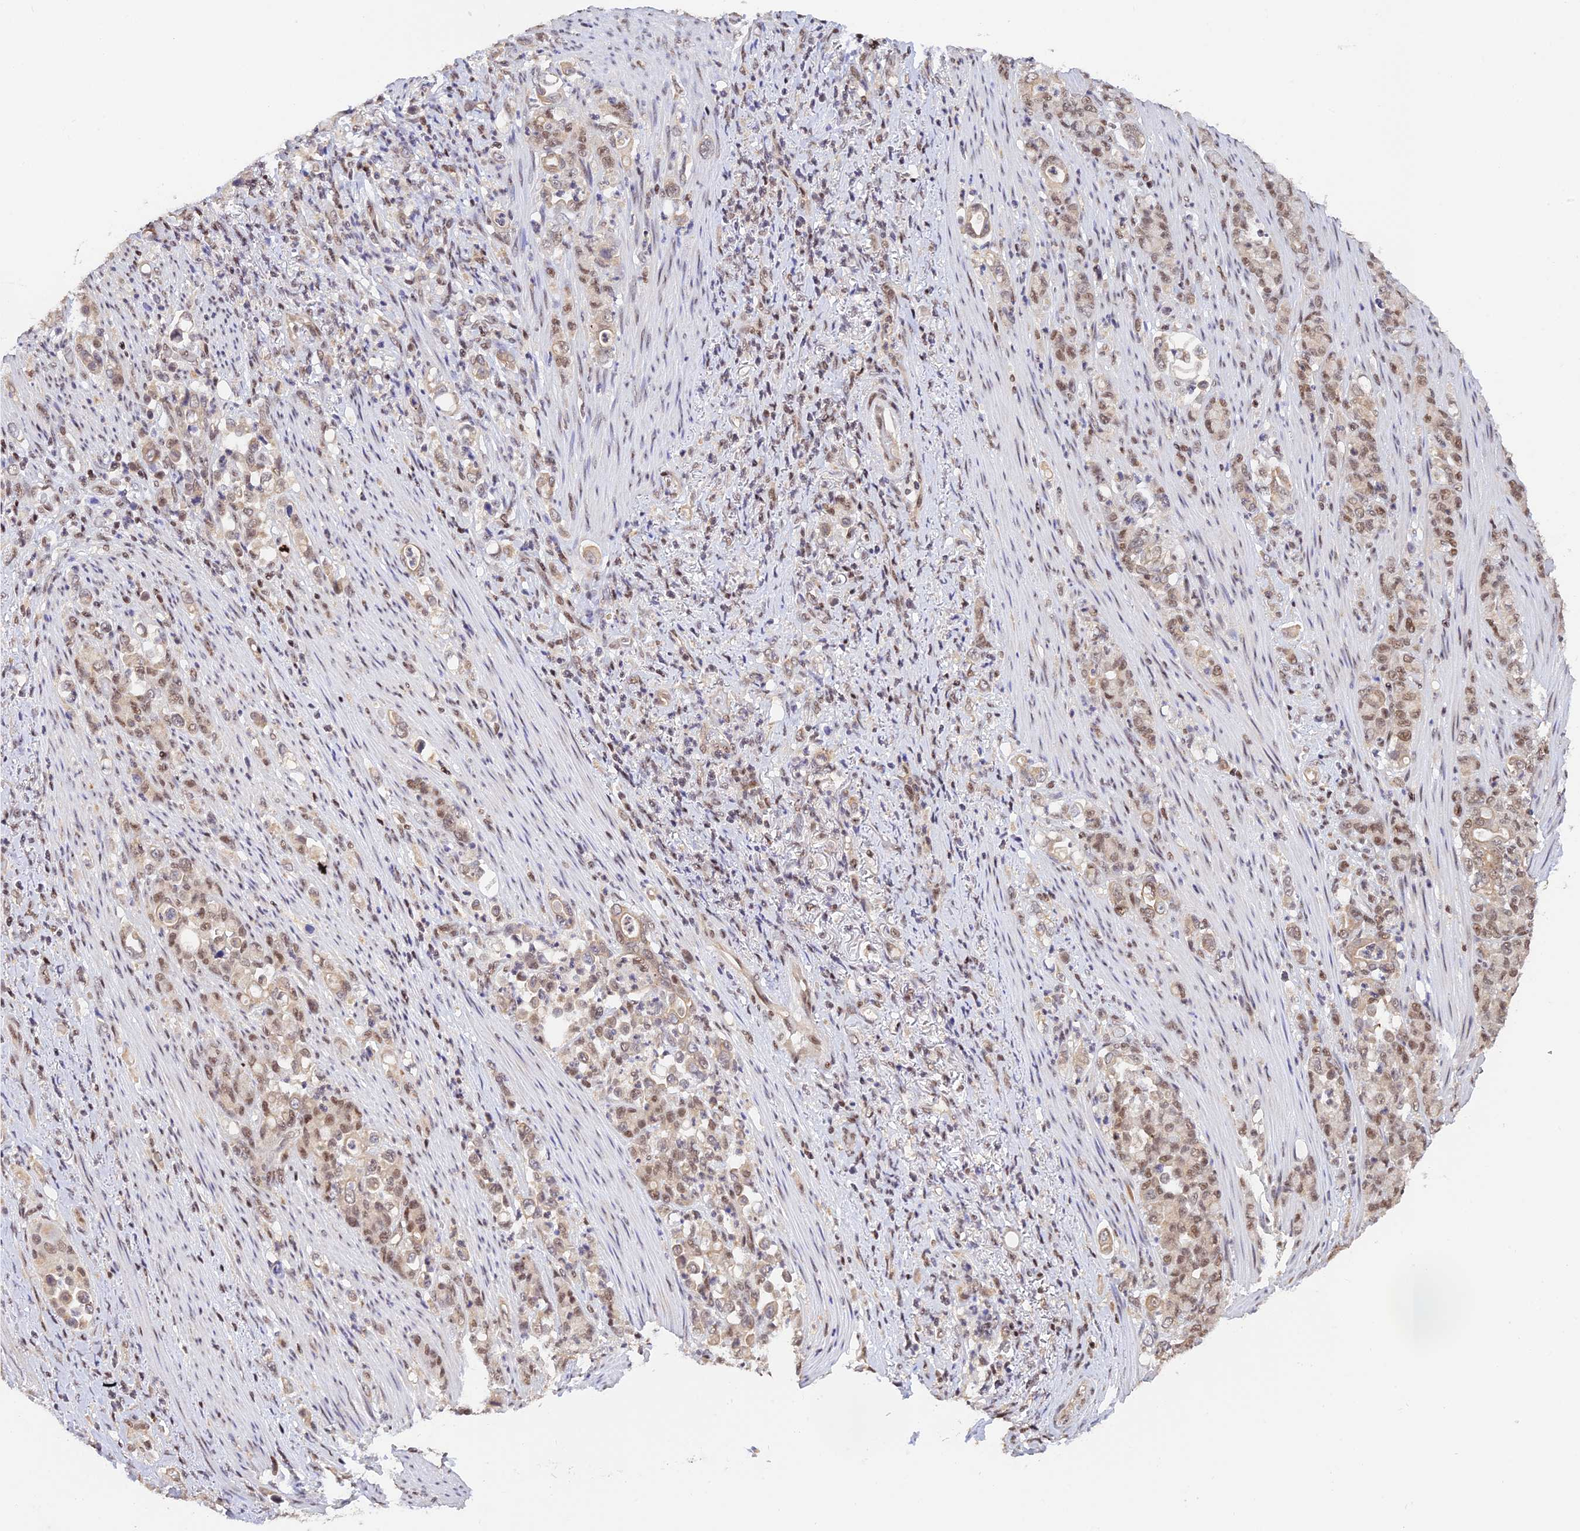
{"staining": {"intensity": "moderate", "quantity": ">75%", "location": "nuclear"}, "tissue": "stomach cancer", "cell_type": "Tumor cells", "image_type": "cancer", "snomed": [{"axis": "morphology", "description": "Normal tissue, NOS"}, {"axis": "morphology", "description": "Adenocarcinoma, NOS"}, {"axis": "topography", "description": "Stomach"}], "caption": "A micrograph of human stomach adenocarcinoma stained for a protein demonstrates moderate nuclear brown staining in tumor cells.", "gene": "THAP11", "patient": {"sex": "female", "age": 79}}